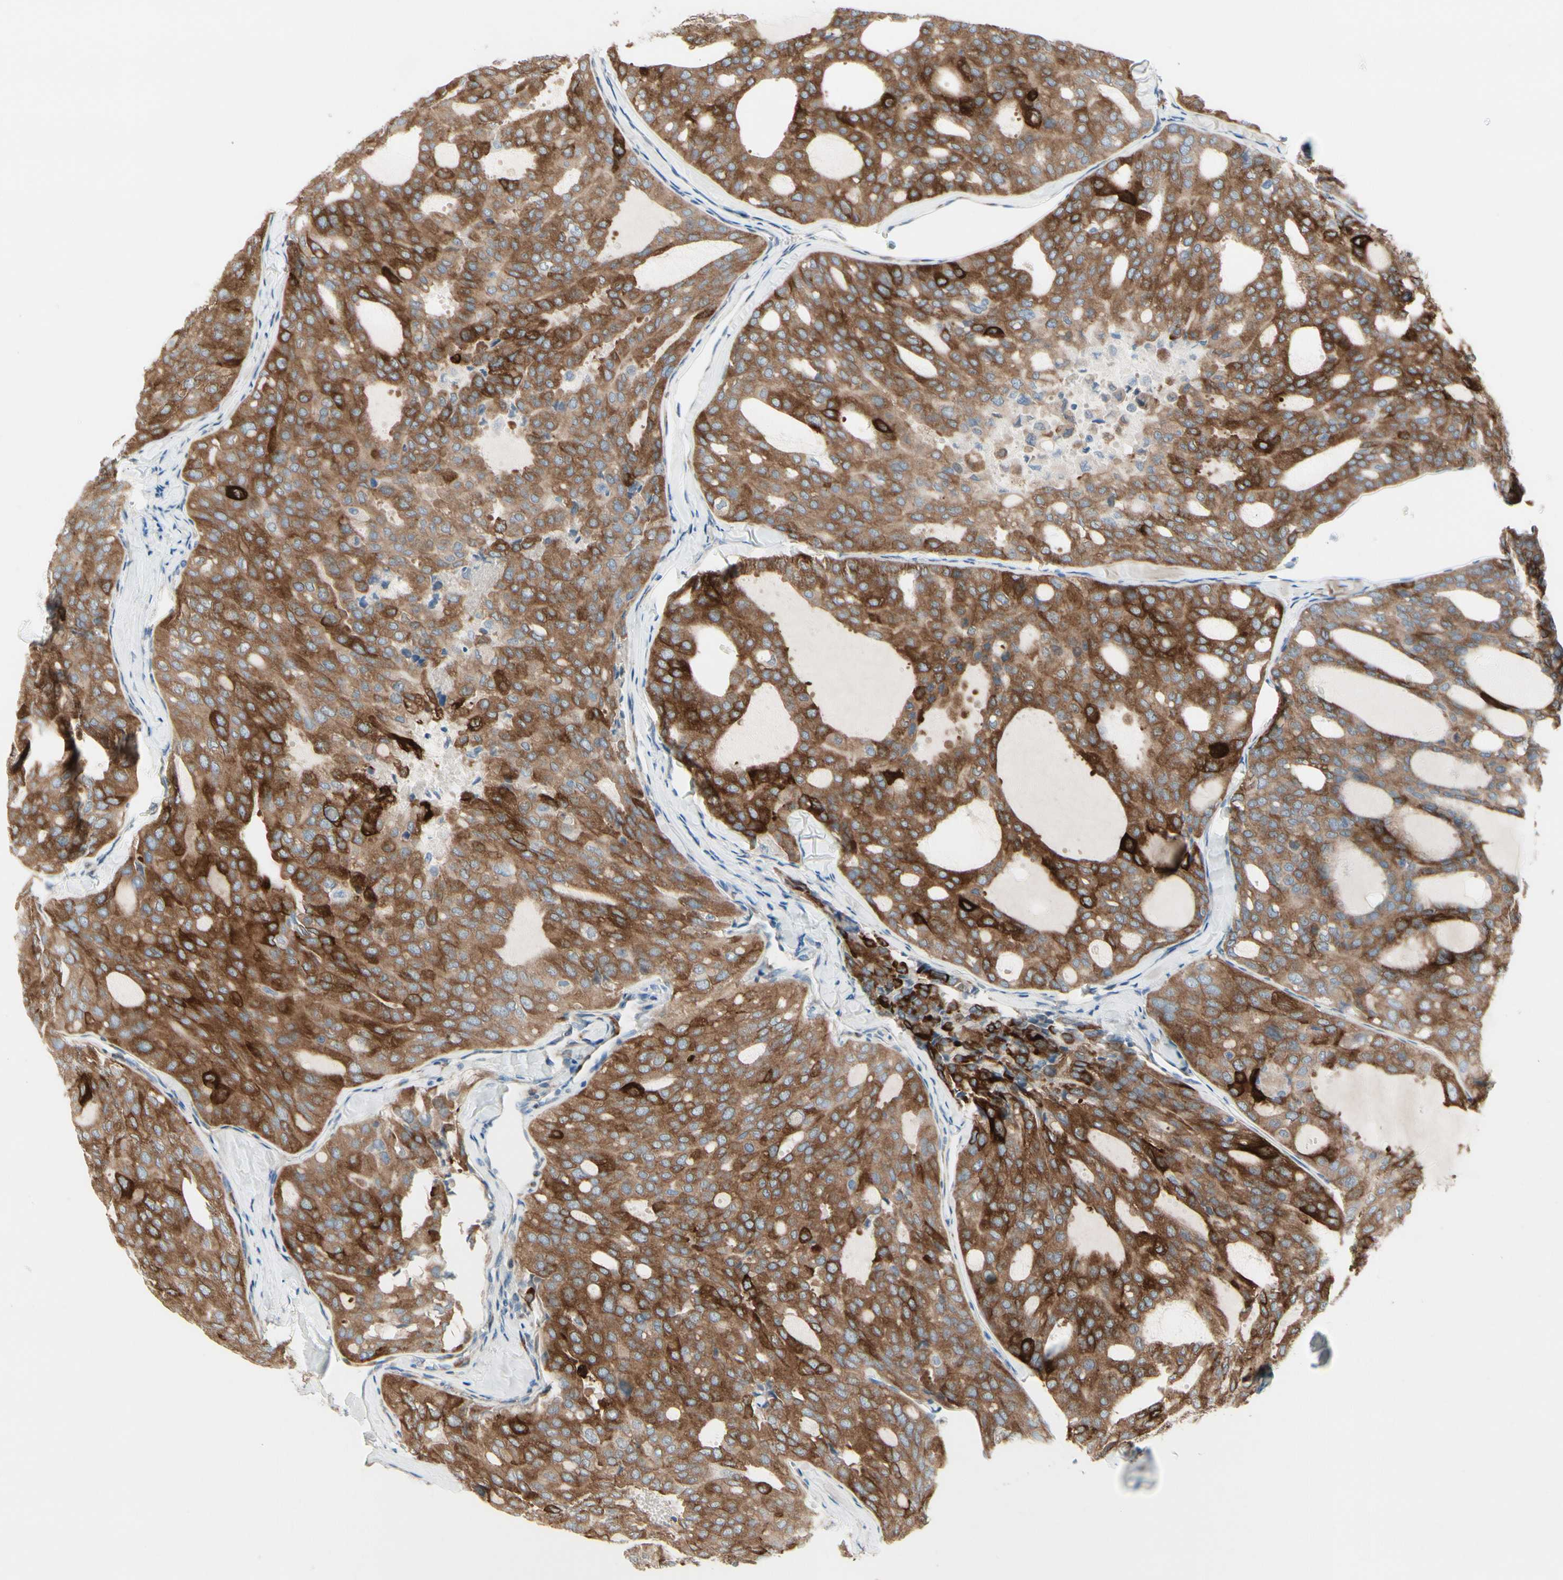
{"staining": {"intensity": "strong", "quantity": ">75%", "location": "cytoplasmic/membranous"}, "tissue": "thyroid cancer", "cell_type": "Tumor cells", "image_type": "cancer", "snomed": [{"axis": "morphology", "description": "Follicular adenoma carcinoma, NOS"}, {"axis": "topography", "description": "Thyroid gland"}], "caption": "Thyroid cancer (follicular adenoma carcinoma) was stained to show a protein in brown. There is high levels of strong cytoplasmic/membranous expression in about >75% of tumor cells.", "gene": "MAP2", "patient": {"sex": "male", "age": 75}}